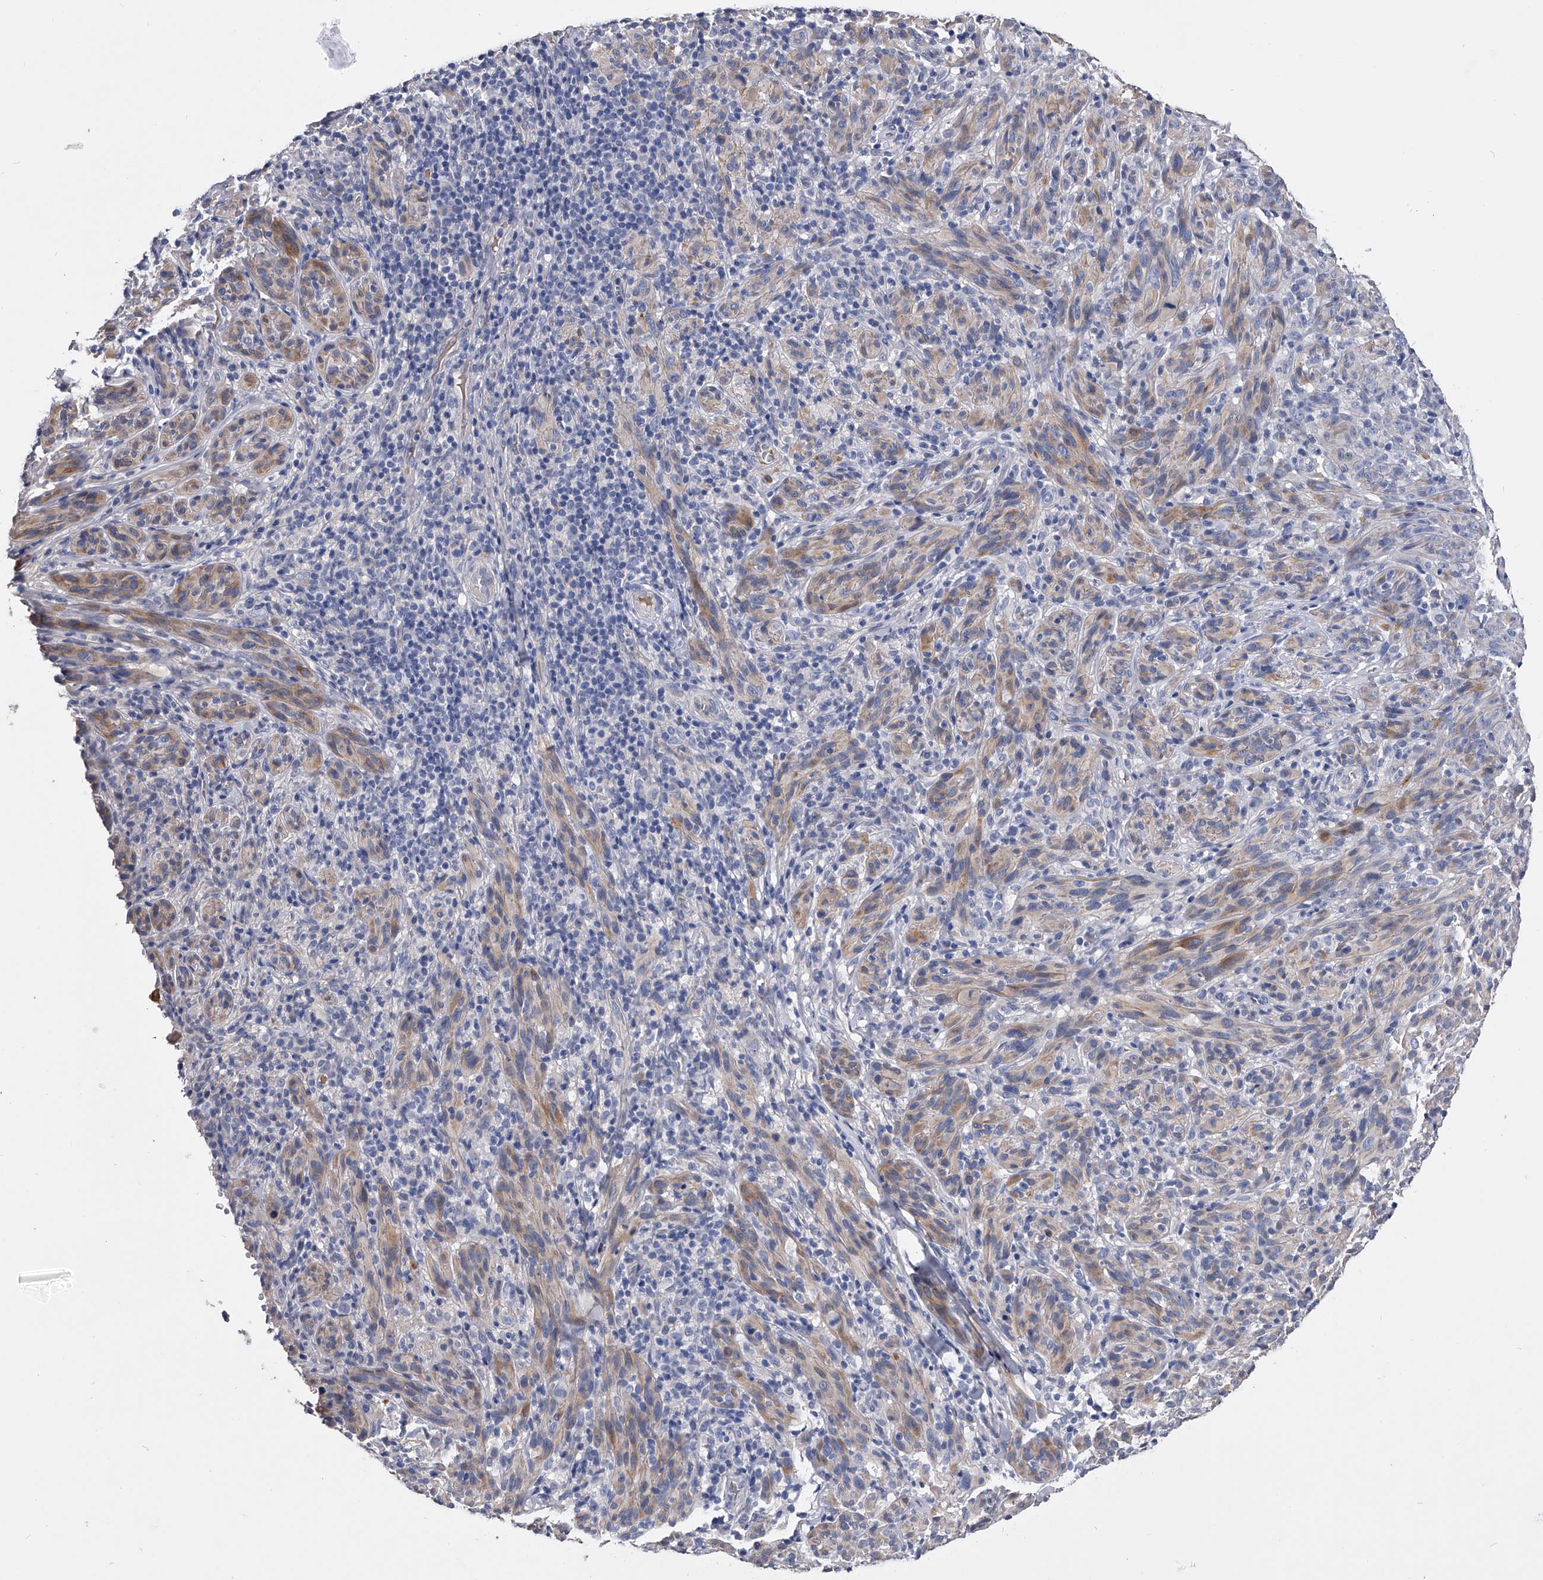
{"staining": {"intensity": "weak", "quantity": ">75%", "location": "cytoplasmic/membranous"}, "tissue": "melanoma", "cell_type": "Tumor cells", "image_type": "cancer", "snomed": [{"axis": "morphology", "description": "Malignant melanoma, NOS"}, {"axis": "topography", "description": "Skin of head"}], "caption": "Malignant melanoma was stained to show a protein in brown. There is low levels of weak cytoplasmic/membranous positivity in approximately >75% of tumor cells.", "gene": "EFCAB7", "patient": {"sex": "male", "age": 96}}